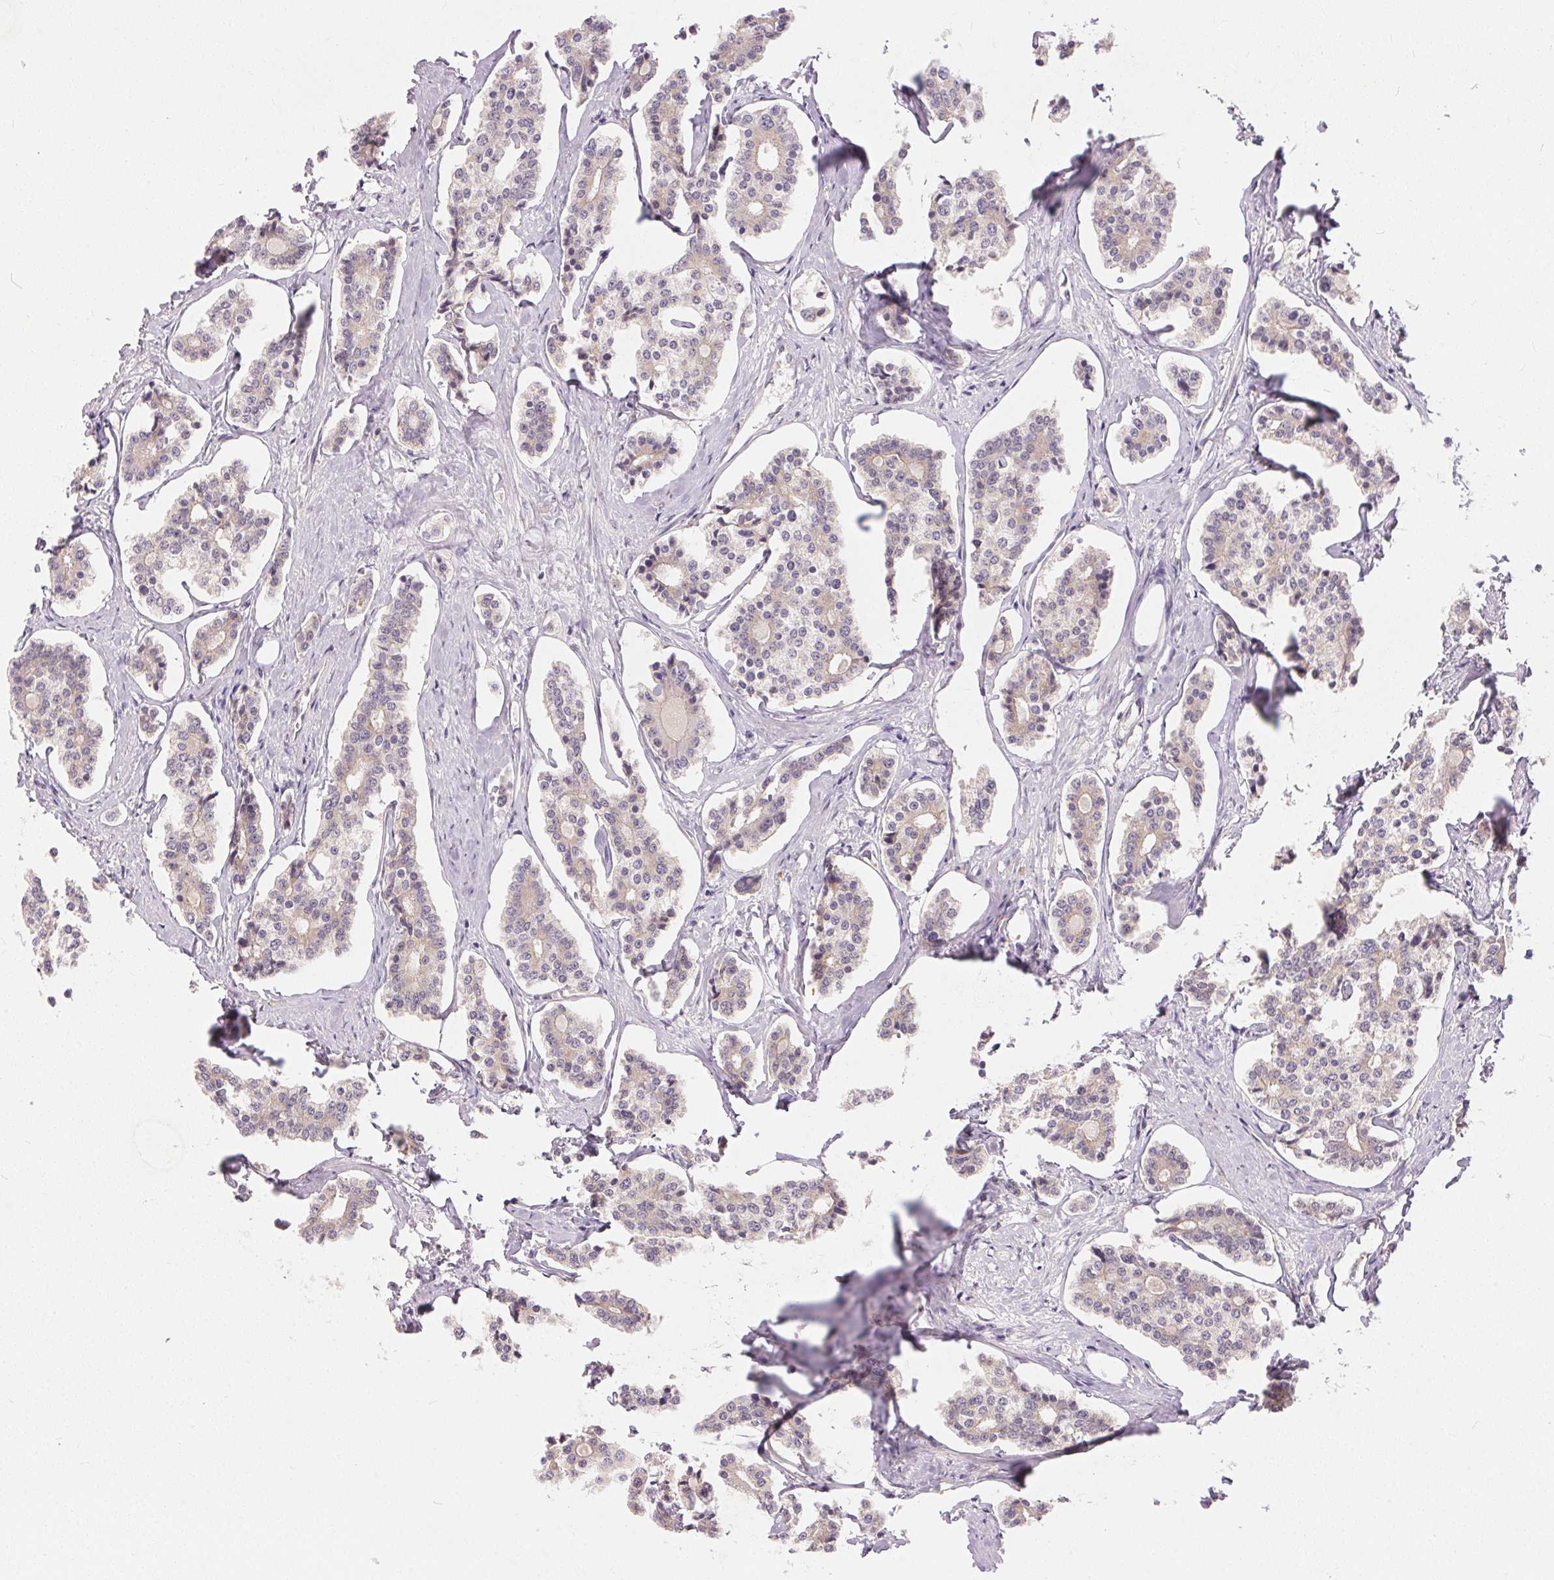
{"staining": {"intensity": "negative", "quantity": "none", "location": "none"}, "tissue": "carcinoid", "cell_type": "Tumor cells", "image_type": "cancer", "snomed": [{"axis": "morphology", "description": "Carcinoid, malignant, NOS"}, {"axis": "topography", "description": "Small intestine"}], "caption": "A histopathology image of human malignant carcinoid is negative for staining in tumor cells.", "gene": "TTC23L", "patient": {"sex": "female", "age": 65}}